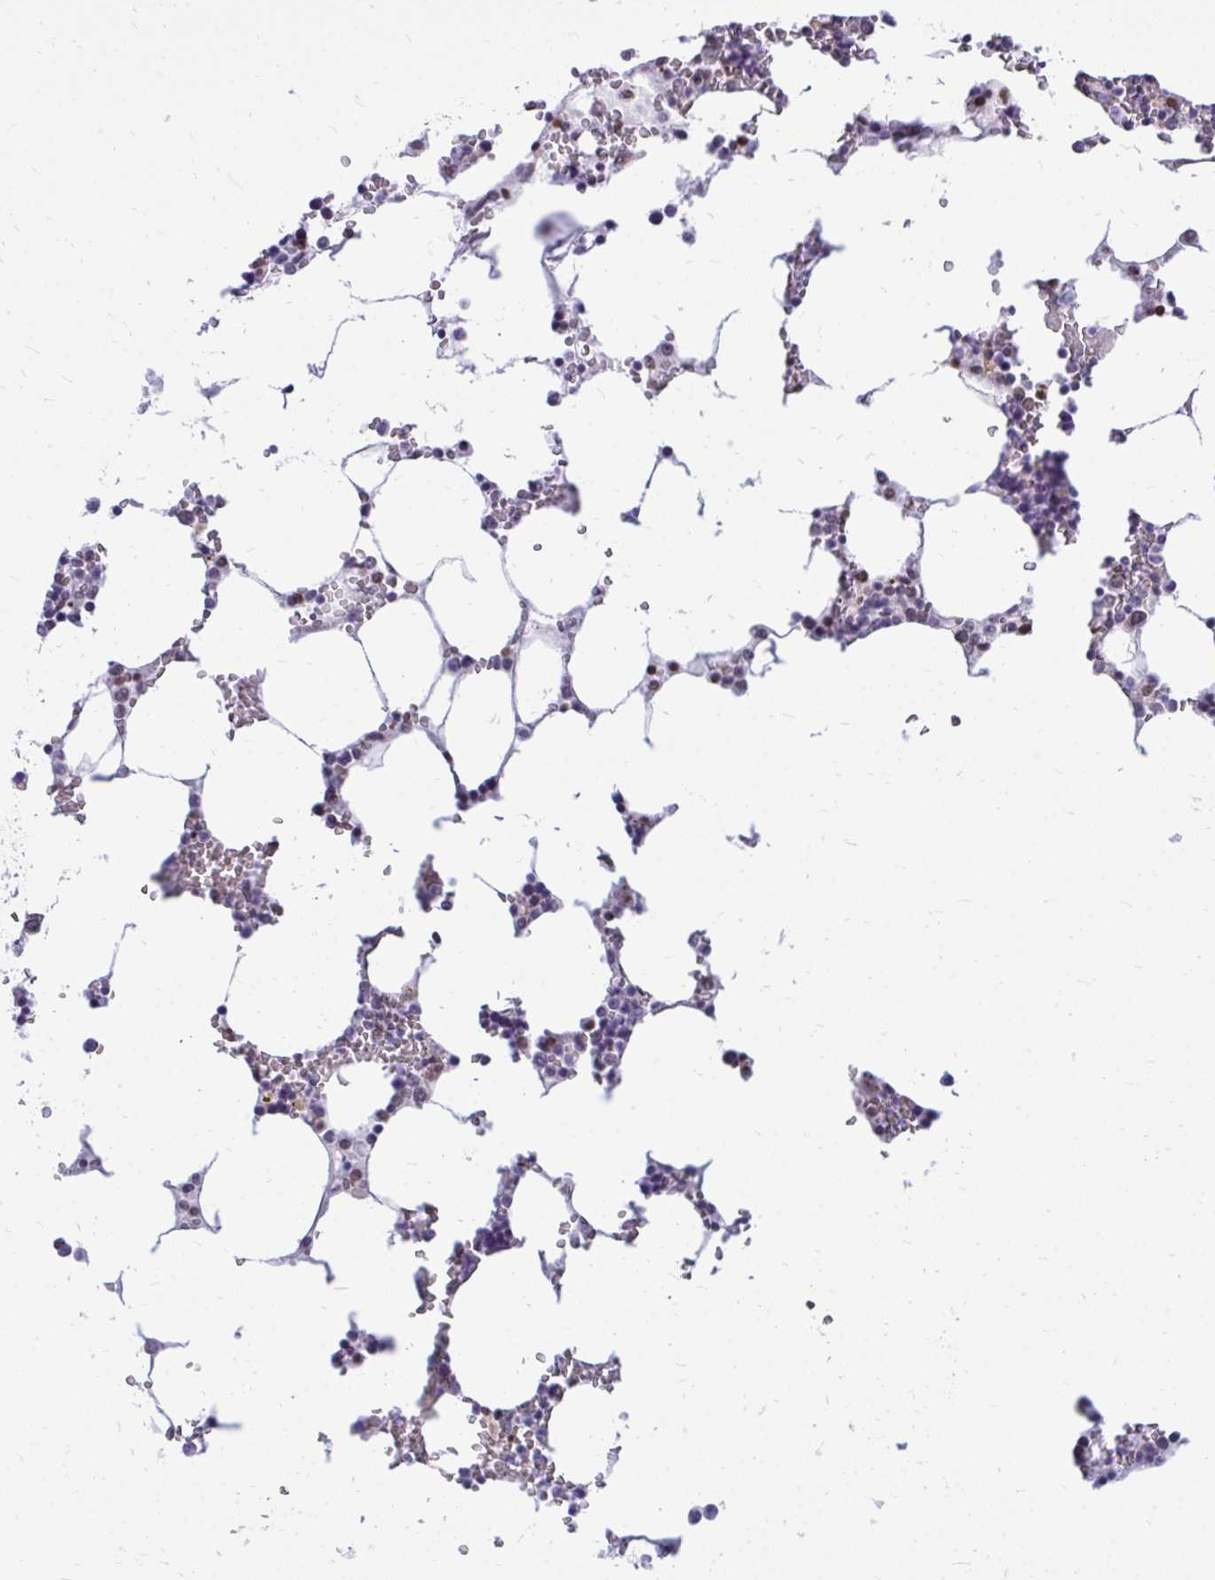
{"staining": {"intensity": "moderate", "quantity": "<25%", "location": "nuclear"}, "tissue": "bone marrow", "cell_type": "Hematopoietic cells", "image_type": "normal", "snomed": [{"axis": "morphology", "description": "Normal tissue, NOS"}, {"axis": "topography", "description": "Bone marrow"}], "caption": "Immunohistochemical staining of normal bone marrow demonstrates <25% levels of moderate nuclear protein expression in approximately <25% of hematopoietic cells. (brown staining indicates protein expression, while blue staining denotes nuclei).", "gene": "BANF1", "patient": {"sex": "male", "age": 64}}